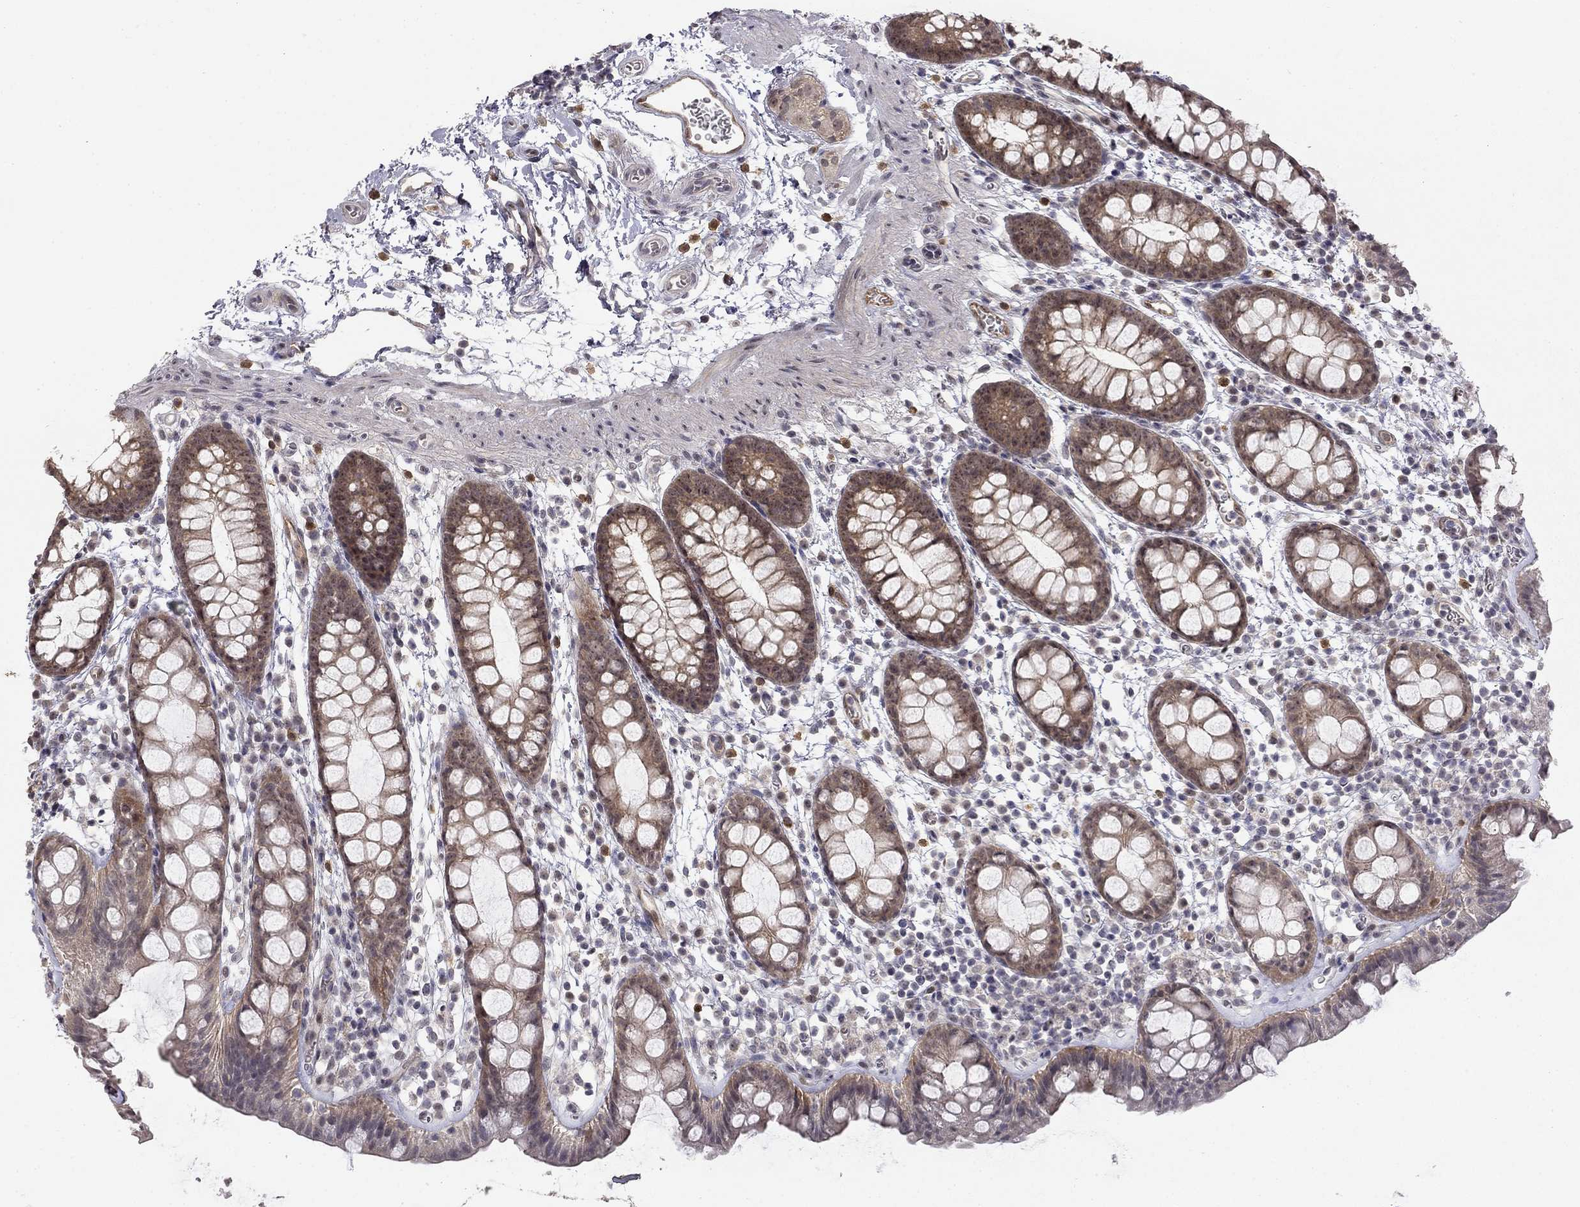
{"staining": {"intensity": "moderate", "quantity": "25%-75%", "location": "cytoplasmic/membranous"}, "tissue": "rectum", "cell_type": "Glandular cells", "image_type": "normal", "snomed": [{"axis": "morphology", "description": "Normal tissue, NOS"}, {"axis": "topography", "description": "Rectum"}], "caption": "This micrograph shows immunohistochemistry (IHC) staining of benign rectum, with medium moderate cytoplasmic/membranous staining in approximately 25%-75% of glandular cells.", "gene": "STXBP6", "patient": {"sex": "male", "age": 57}}